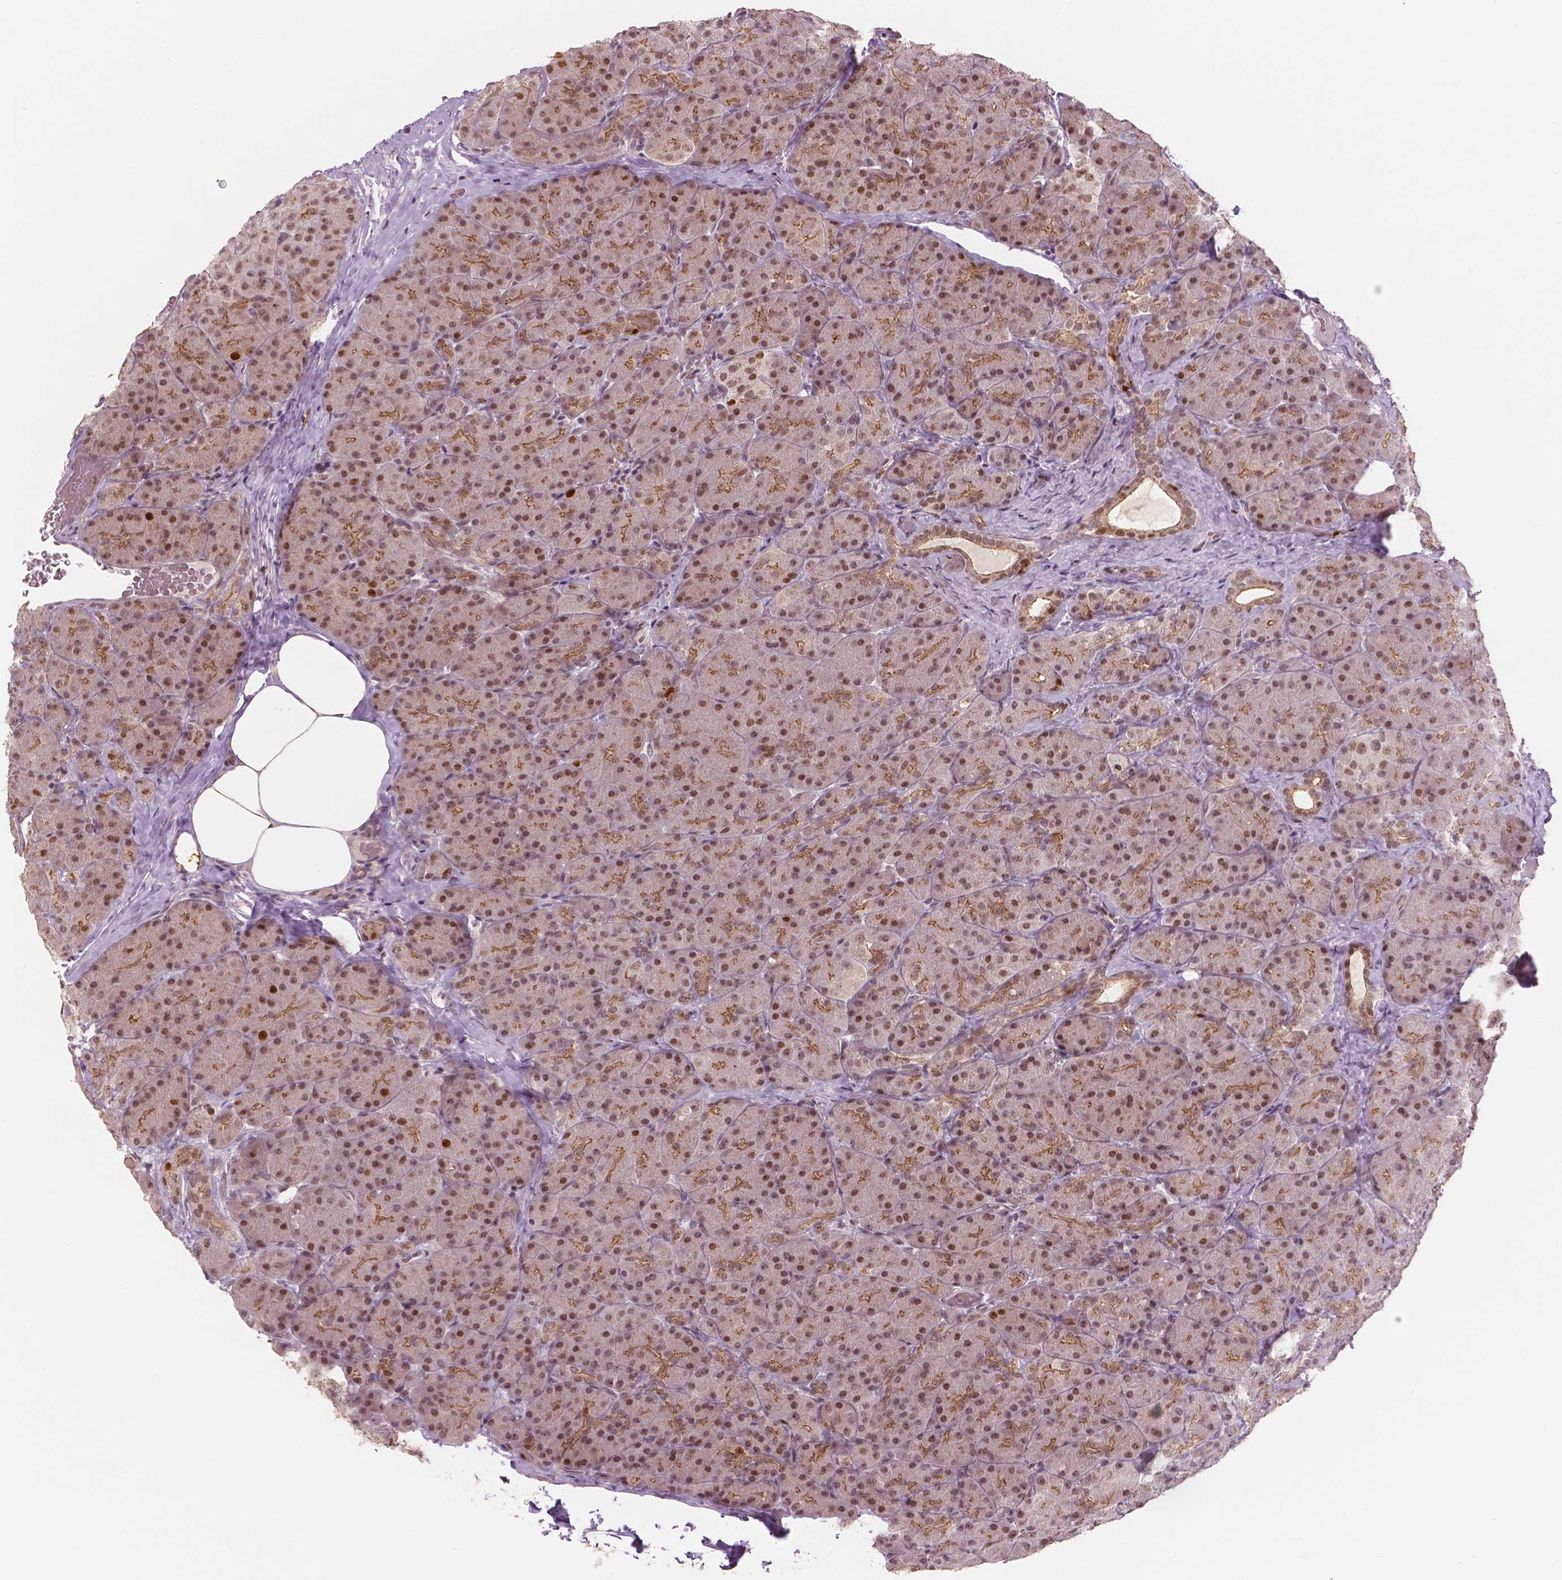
{"staining": {"intensity": "moderate", "quantity": ">75%", "location": "cytoplasmic/membranous,nuclear"}, "tissue": "pancreas", "cell_type": "Exocrine glandular cells", "image_type": "normal", "snomed": [{"axis": "morphology", "description": "Normal tissue, NOS"}, {"axis": "topography", "description": "Pancreas"}], "caption": "Protein staining by immunohistochemistry reveals moderate cytoplasmic/membranous,nuclear positivity in approximately >75% of exocrine glandular cells in normal pancreas.", "gene": "NSD2", "patient": {"sex": "male", "age": 57}}